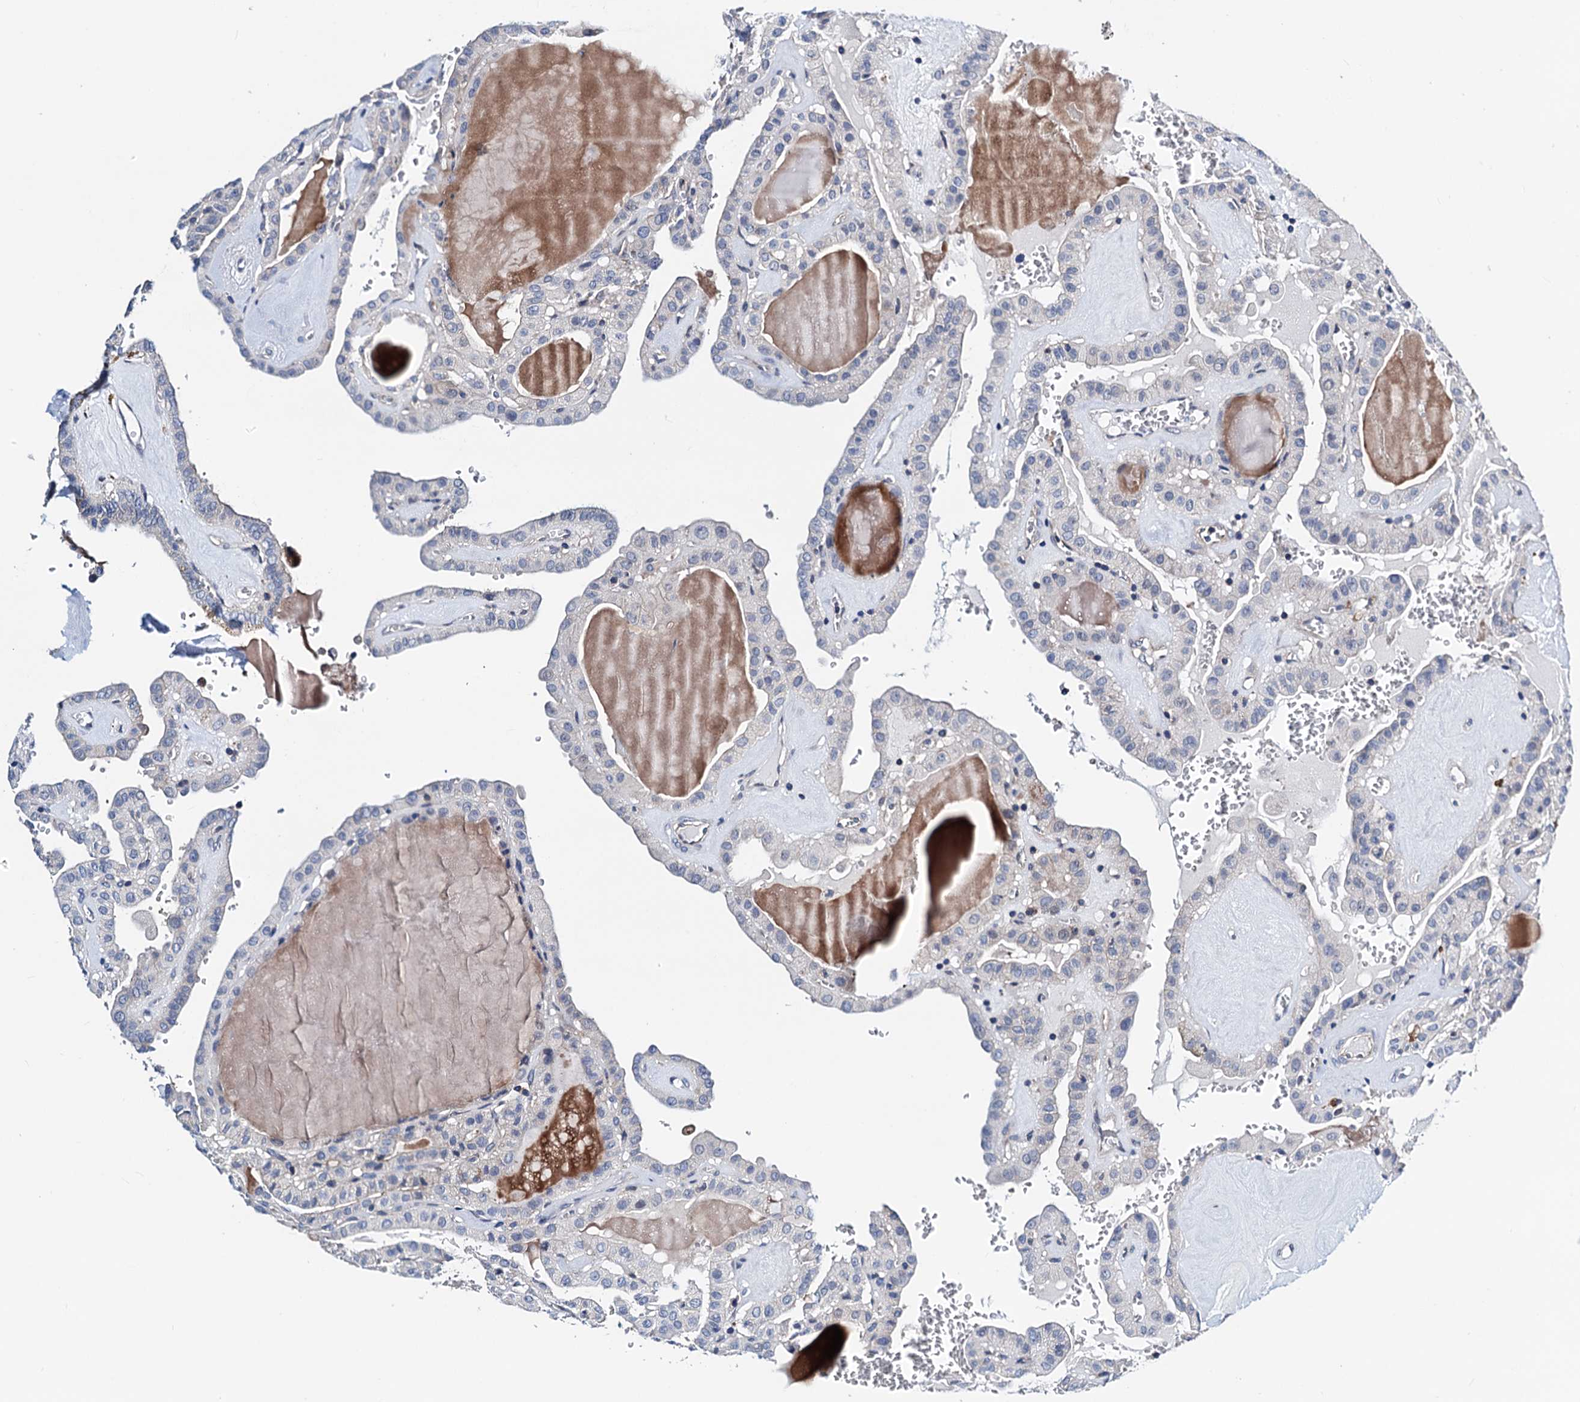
{"staining": {"intensity": "negative", "quantity": "none", "location": "none"}, "tissue": "thyroid cancer", "cell_type": "Tumor cells", "image_type": "cancer", "snomed": [{"axis": "morphology", "description": "Papillary adenocarcinoma, NOS"}, {"axis": "topography", "description": "Thyroid gland"}], "caption": "The immunohistochemistry (IHC) histopathology image has no significant positivity in tumor cells of papillary adenocarcinoma (thyroid) tissue.", "gene": "GCOM1", "patient": {"sex": "male", "age": 52}}